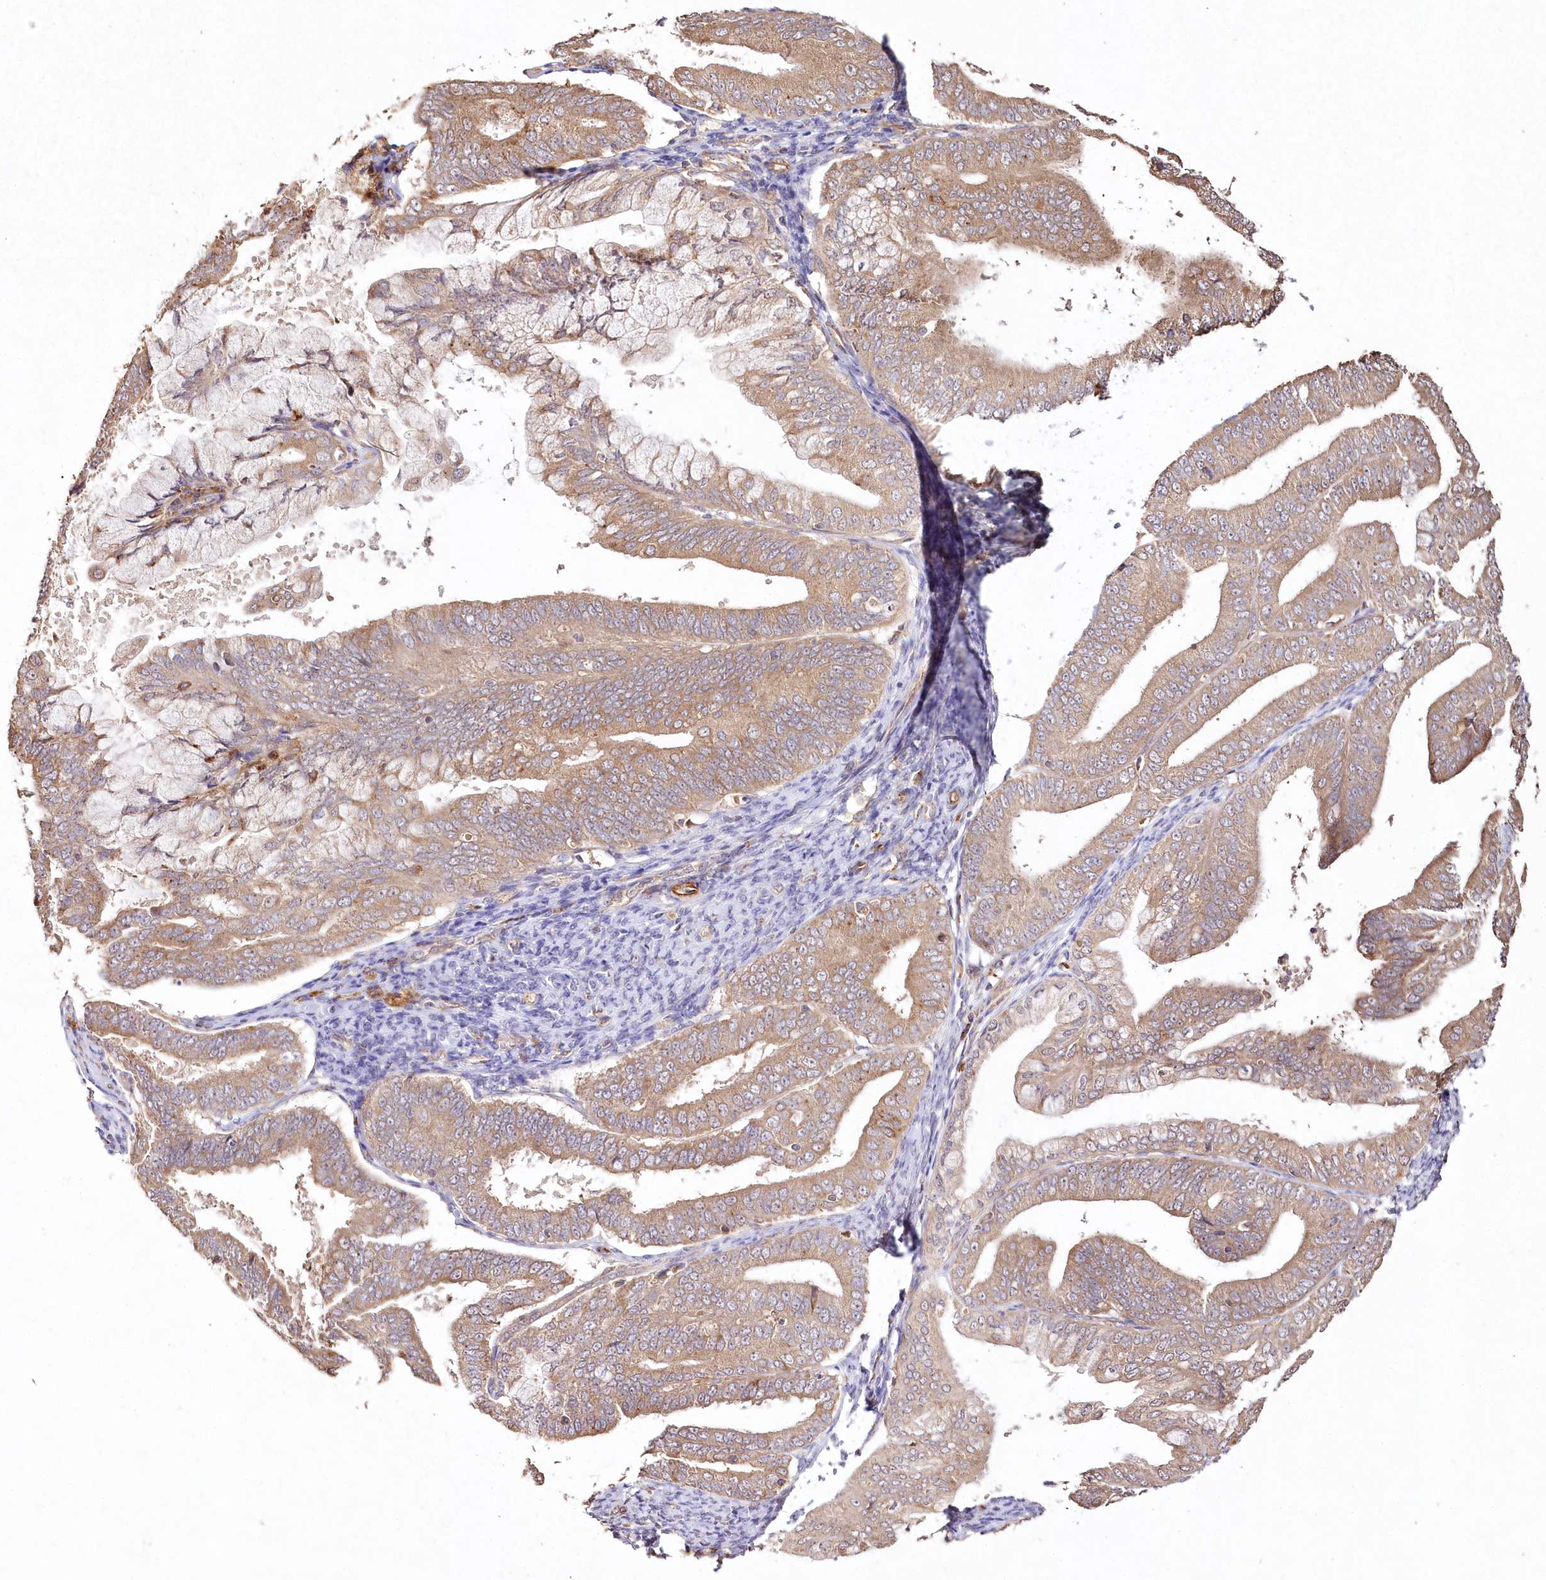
{"staining": {"intensity": "moderate", "quantity": ">75%", "location": "cytoplasmic/membranous"}, "tissue": "endometrial cancer", "cell_type": "Tumor cells", "image_type": "cancer", "snomed": [{"axis": "morphology", "description": "Adenocarcinoma, NOS"}, {"axis": "topography", "description": "Endometrium"}], "caption": "Tumor cells demonstrate medium levels of moderate cytoplasmic/membranous positivity in approximately >75% of cells in human adenocarcinoma (endometrial).", "gene": "DMXL1", "patient": {"sex": "female", "age": 63}}